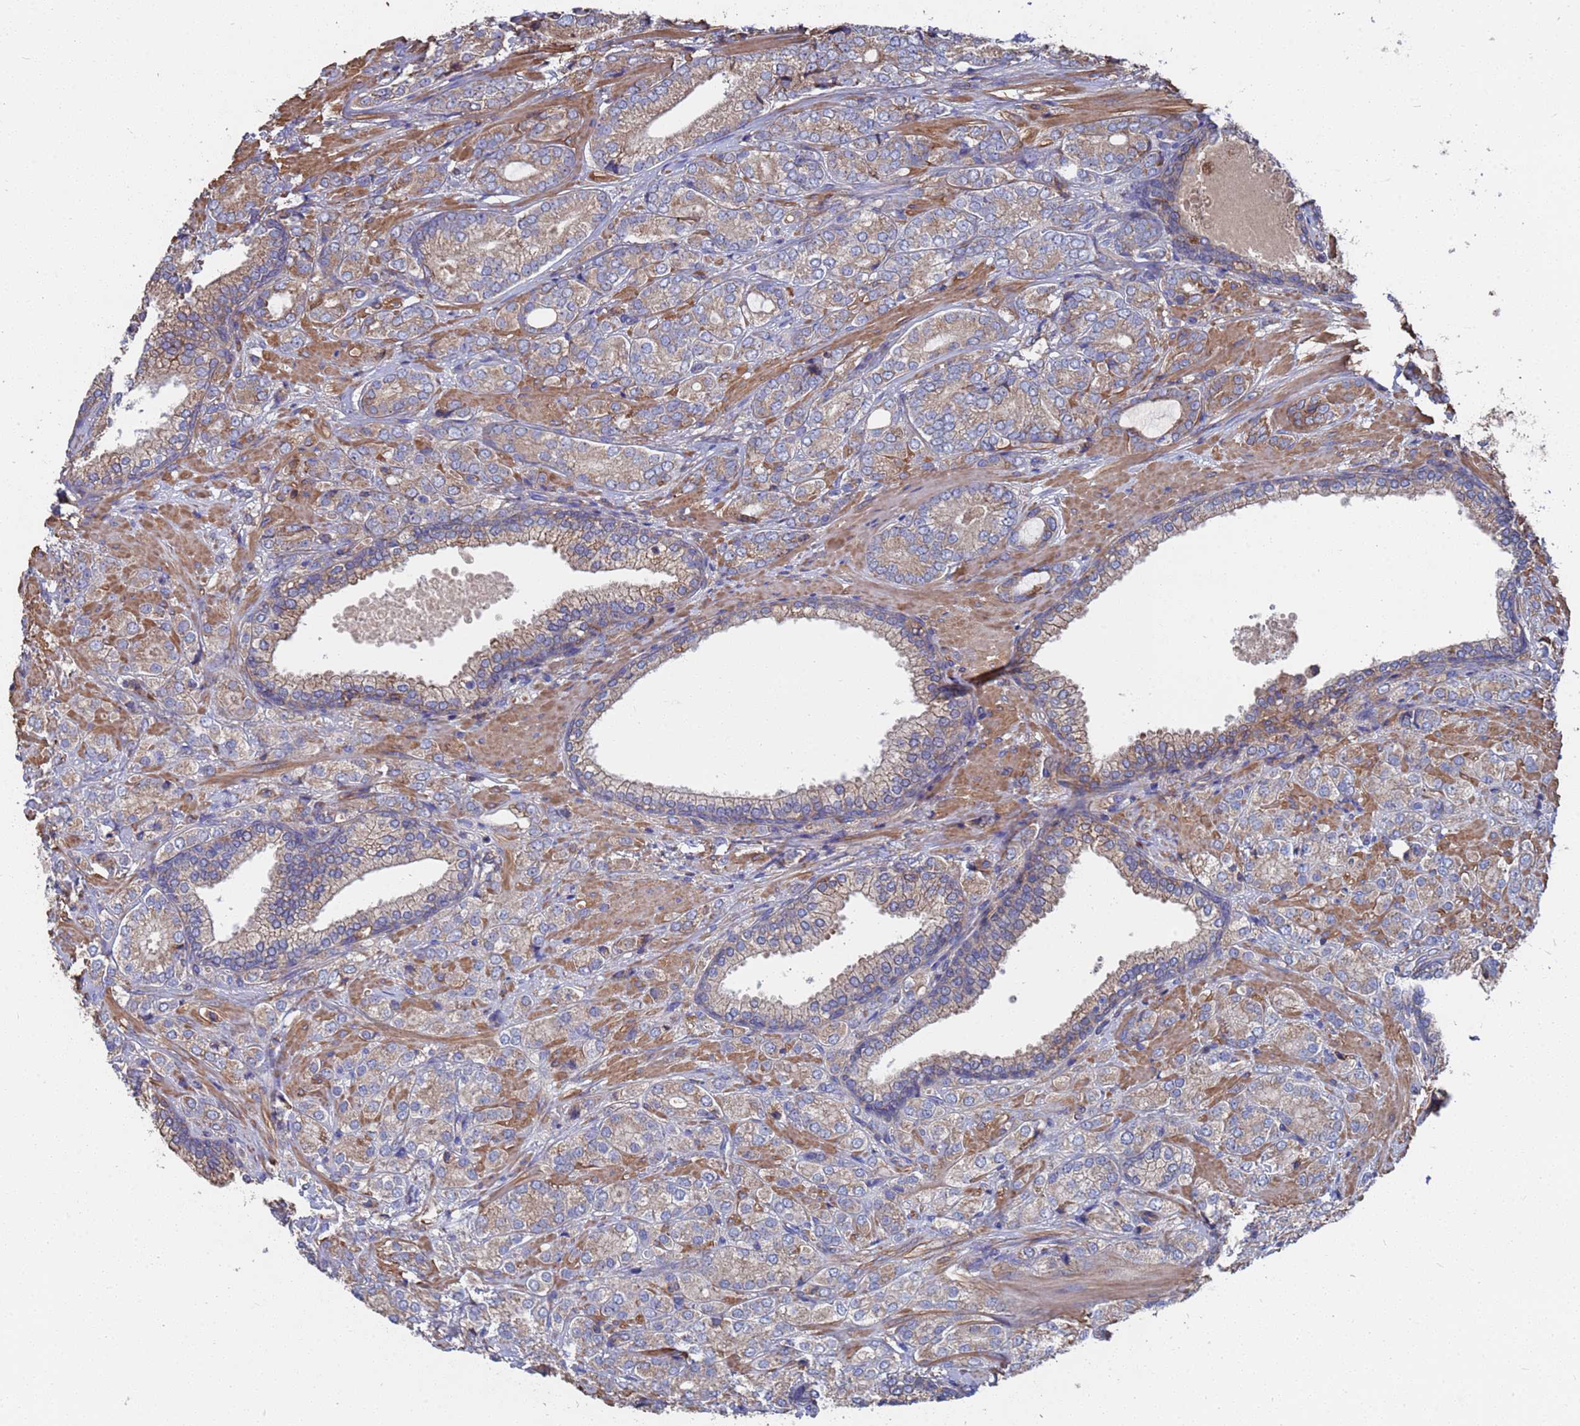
{"staining": {"intensity": "weak", "quantity": ">75%", "location": "cytoplasmic/membranous"}, "tissue": "prostate cancer", "cell_type": "Tumor cells", "image_type": "cancer", "snomed": [{"axis": "morphology", "description": "Adenocarcinoma, High grade"}, {"axis": "topography", "description": "Prostate"}], "caption": "Prostate cancer tissue exhibits weak cytoplasmic/membranous expression in about >75% of tumor cells, visualized by immunohistochemistry.", "gene": "PYCR1", "patient": {"sex": "male", "age": 60}}